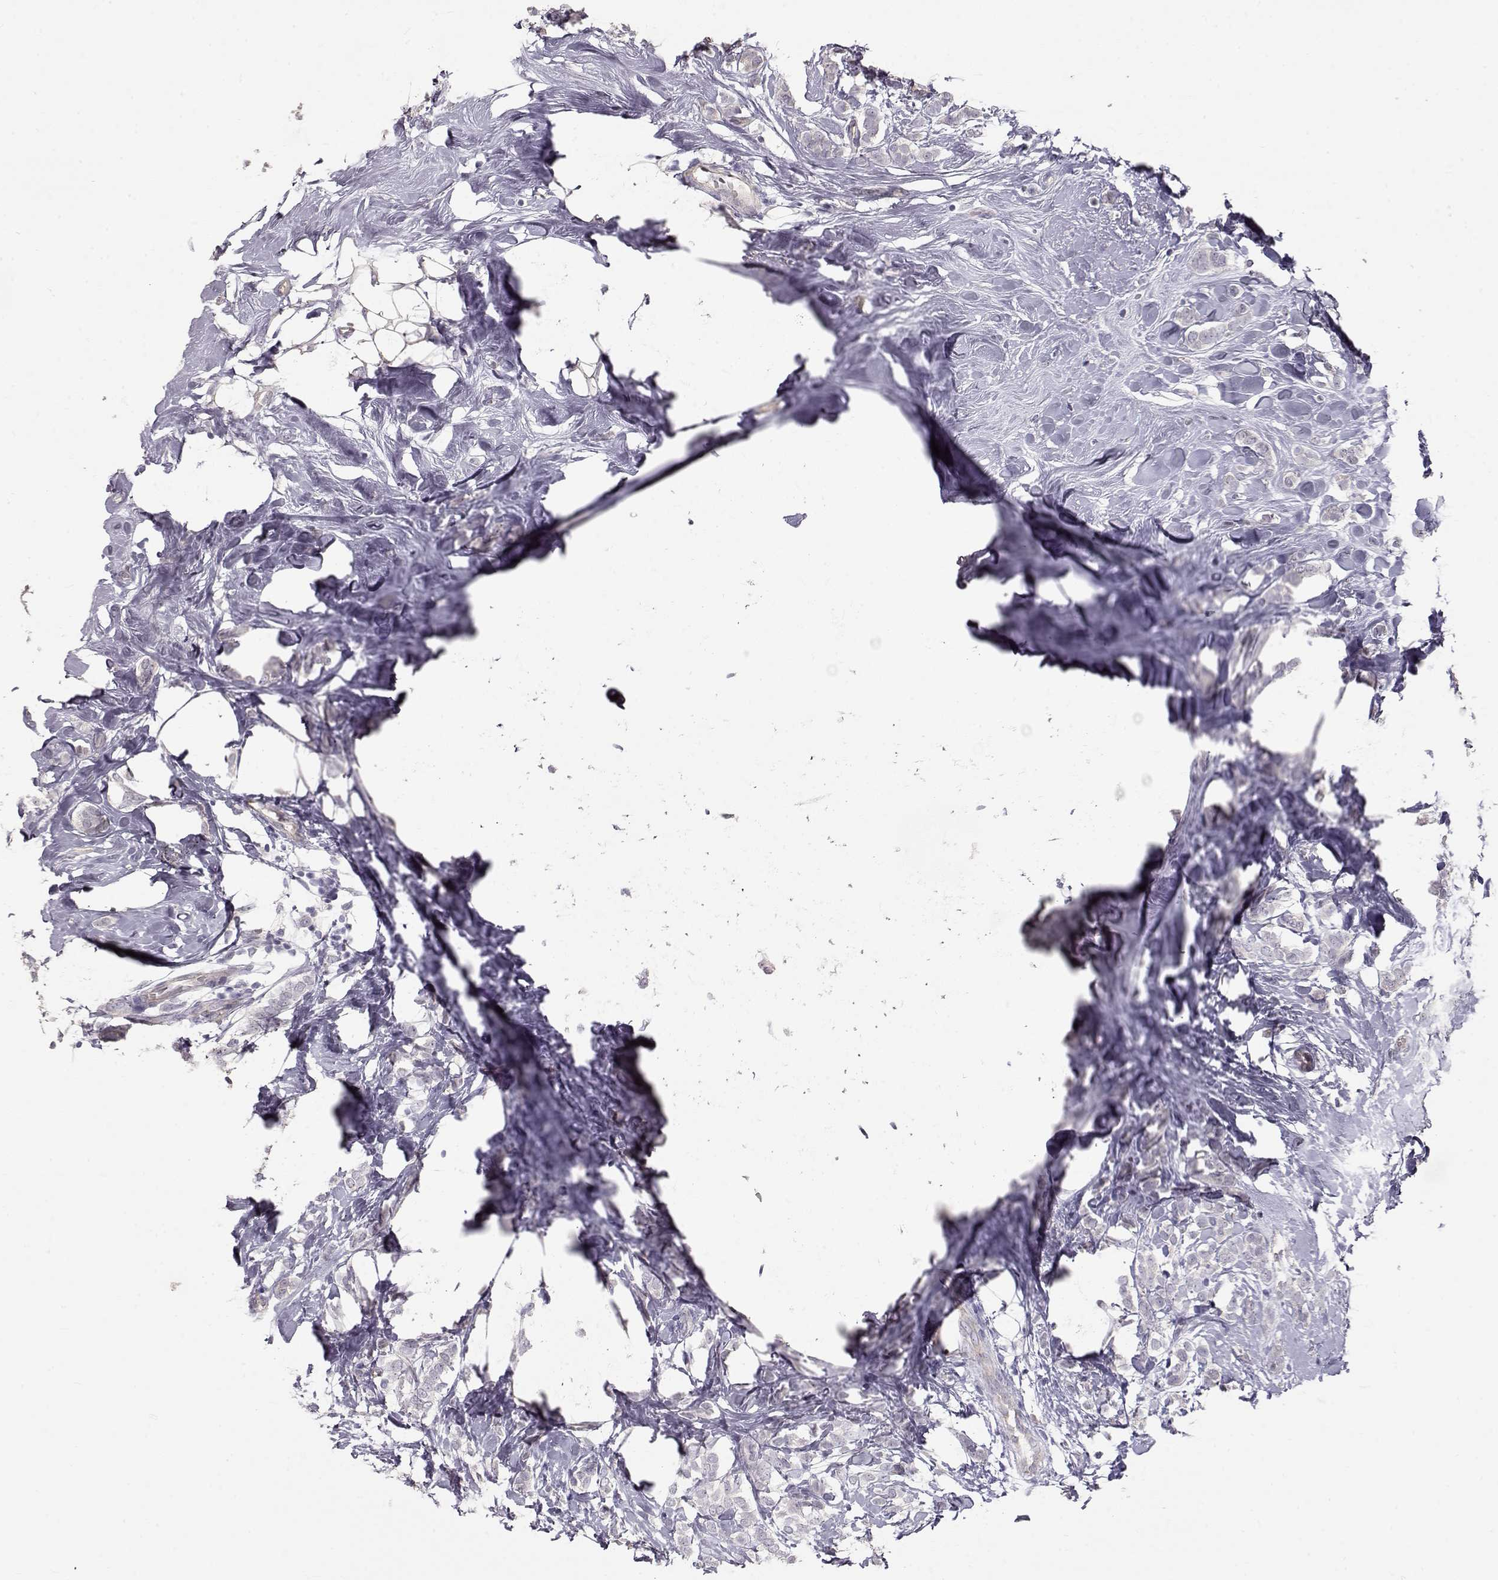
{"staining": {"intensity": "negative", "quantity": "none", "location": "none"}, "tissue": "breast cancer", "cell_type": "Tumor cells", "image_type": "cancer", "snomed": [{"axis": "morphology", "description": "Lobular carcinoma"}, {"axis": "topography", "description": "Breast"}], "caption": "Protein analysis of lobular carcinoma (breast) displays no significant positivity in tumor cells.", "gene": "SLC18A1", "patient": {"sex": "female", "age": 49}}